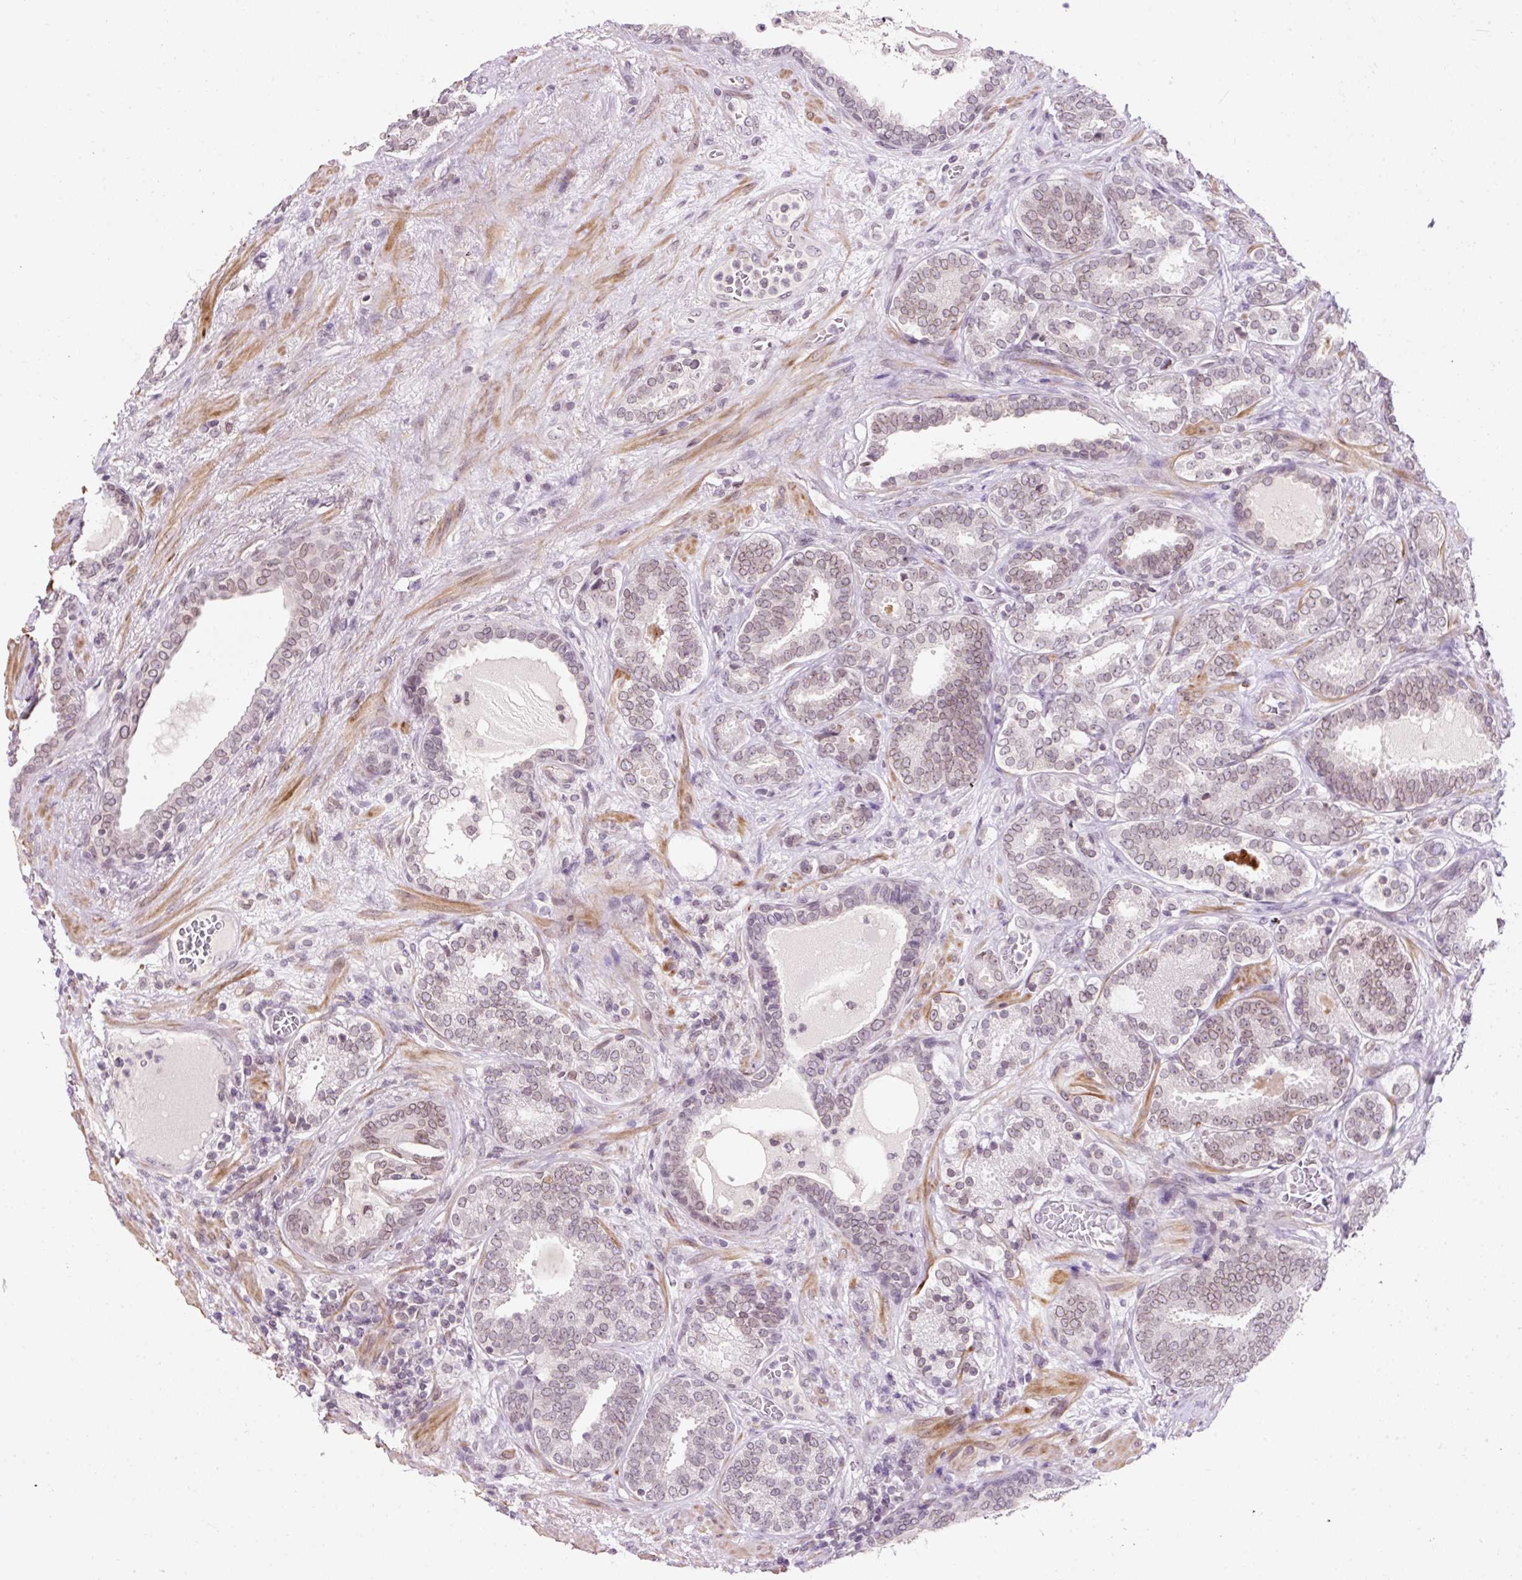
{"staining": {"intensity": "weak", "quantity": ">75%", "location": "cytoplasmic/membranous,nuclear"}, "tissue": "prostate cancer", "cell_type": "Tumor cells", "image_type": "cancer", "snomed": [{"axis": "morphology", "description": "Adenocarcinoma, High grade"}, {"axis": "topography", "description": "Prostate"}], "caption": "DAB immunohistochemical staining of human high-grade adenocarcinoma (prostate) demonstrates weak cytoplasmic/membranous and nuclear protein expression in approximately >75% of tumor cells. The staining was performed using DAB to visualize the protein expression in brown, while the nuclei were stained in blue with hematoxylin (Magnification: 20x).", "gene": "ZNF610", "patient": {"sex": "male", "age": 65}}